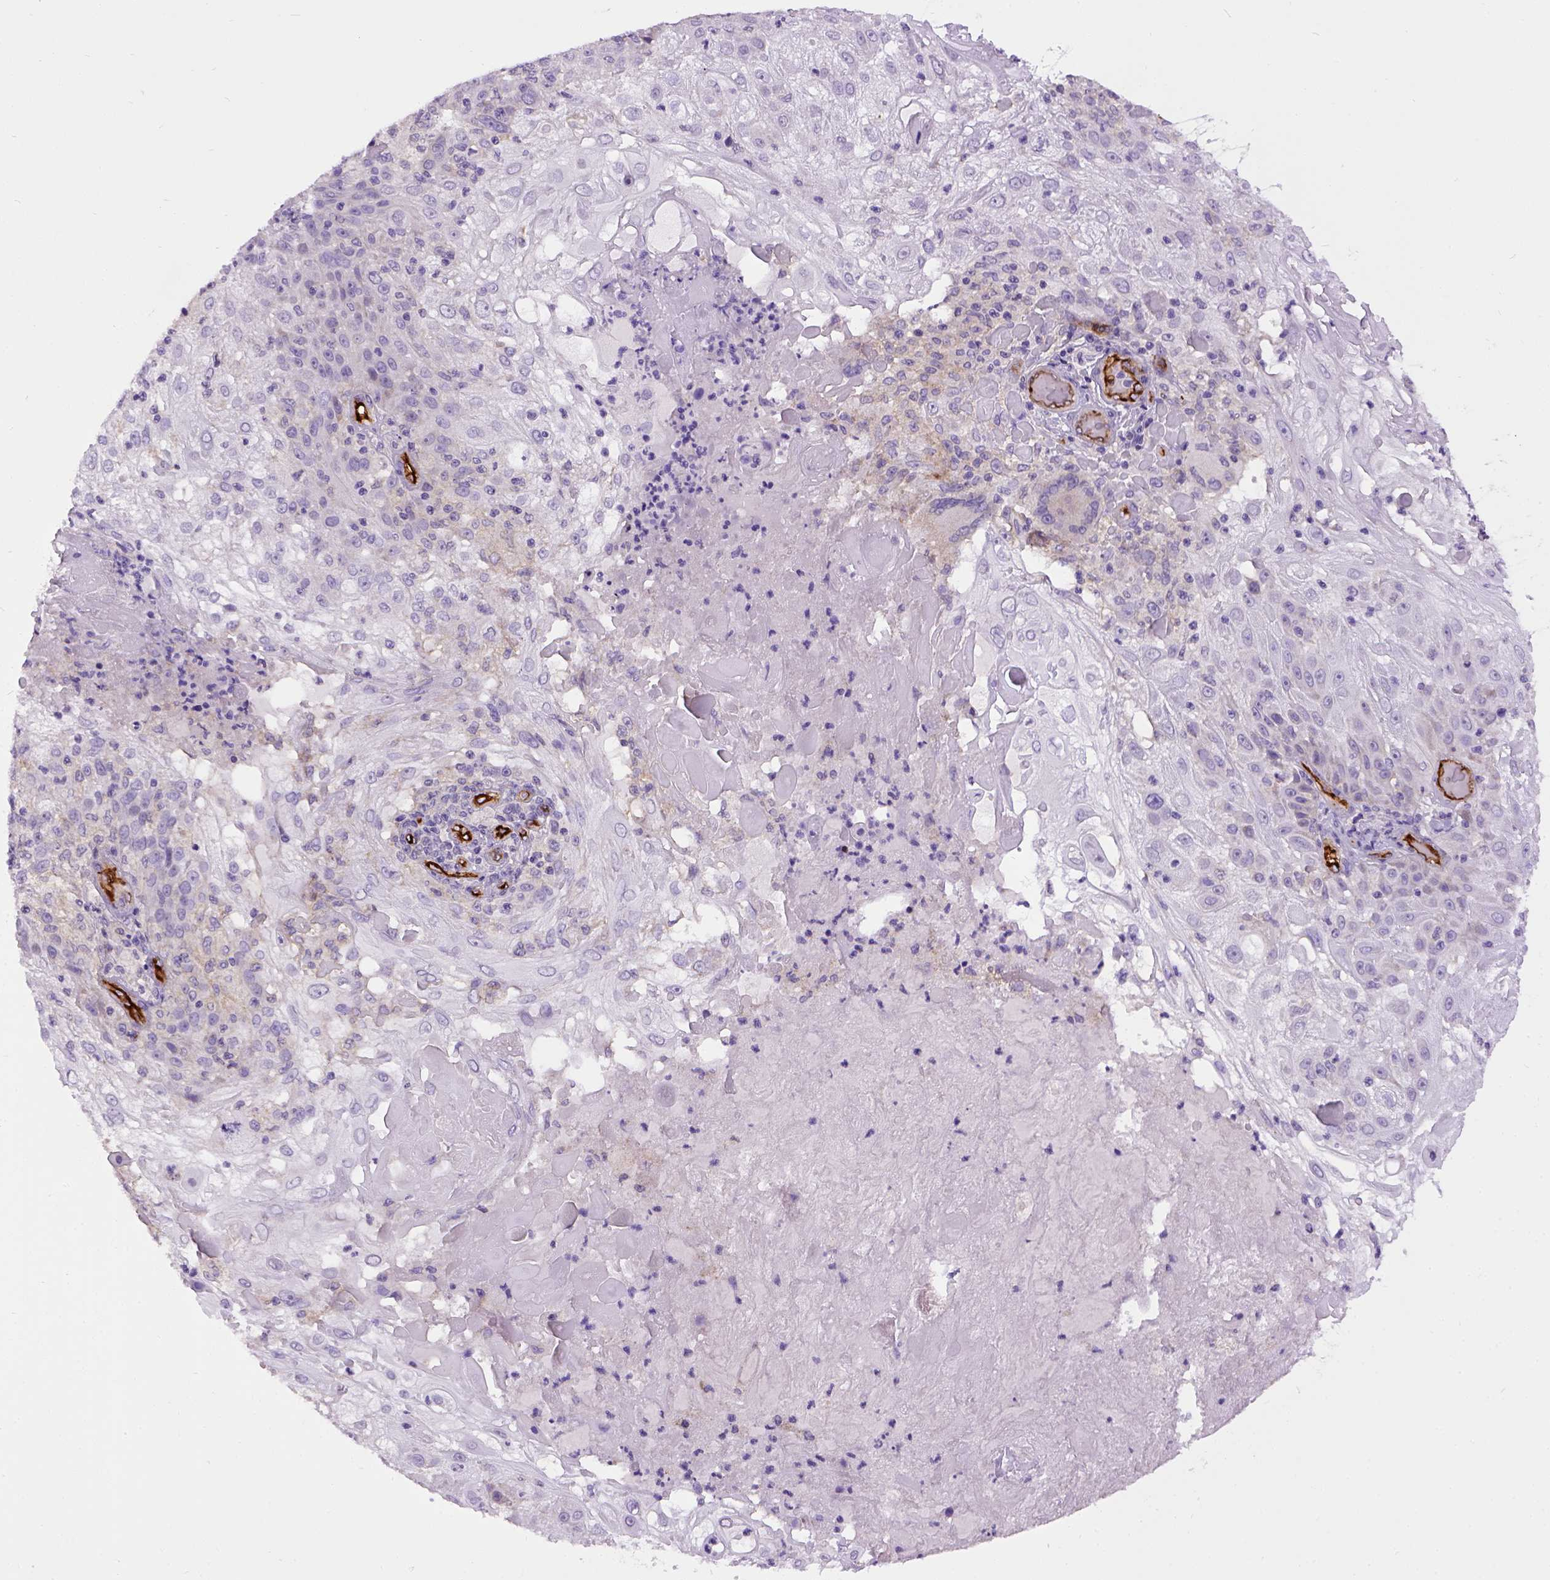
{"staining": {"intensity": "negative", "quantity": "none", "location": "none"}, "tissue": "skin cancer", "cell_type": "Tumor cells", "image_type": "cancer", "snomed": [{"axis": "morphology", "description": "Normal tissue, NOS"}, {"axis": "morphology", "description": "Squamous cell carcinoma, NOS"}, {"axis": "topography", "description": "Skin"}], "caption": "A micrograph of human skin squamous cell carcinoma is negative for staining in tumor cells. The staining is performed using DAB (3,3'-diaminobenzidine) brown chromogen with nuclei counter-stained in using hematoxylin.", "gene": "ENG", "patient": {"sex": "female", "age": 83}}